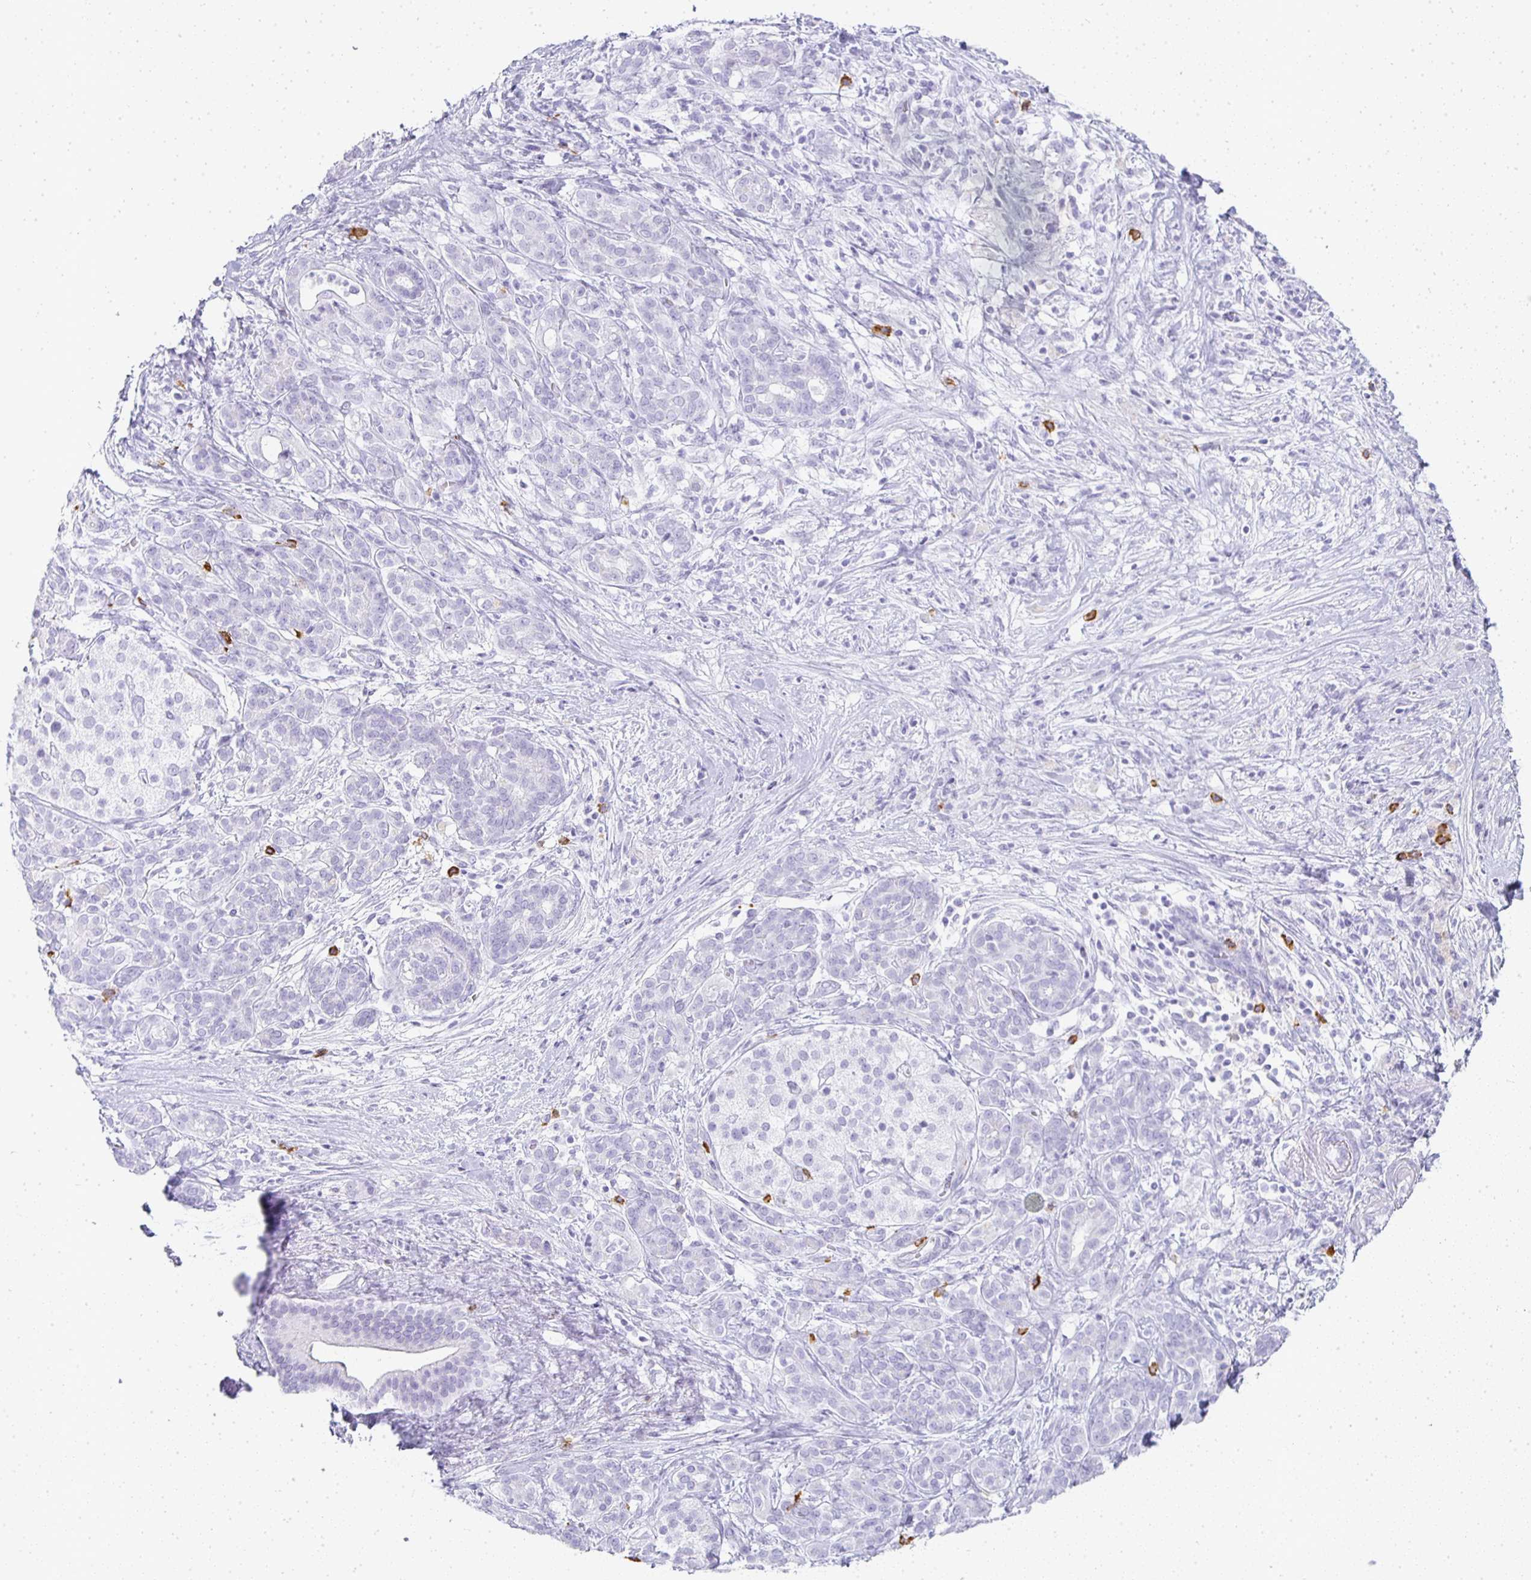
{"staining": {"intensity": "negative", "quantity": "none", "location": "none"}, "tissue": "pancreatic cancer", "cell_type": "Tumor cells", "image_type": "cancer", "snomed": [{"axis": "morphology", "description": "Adenocarcinoma, NOS"}, {"axis": "topography", "description": "Pancreas"}], "caption": "This photomicrograph is of adenocarcinoma (pancreatic) stained with immunohistochemistry (IHC) to label a protein in brown with the nuclei are counter-stained blue. There is no positivity in tumor cells.", "gene": "TPSD1", "patient": {"sex": "male", "age": 44}}